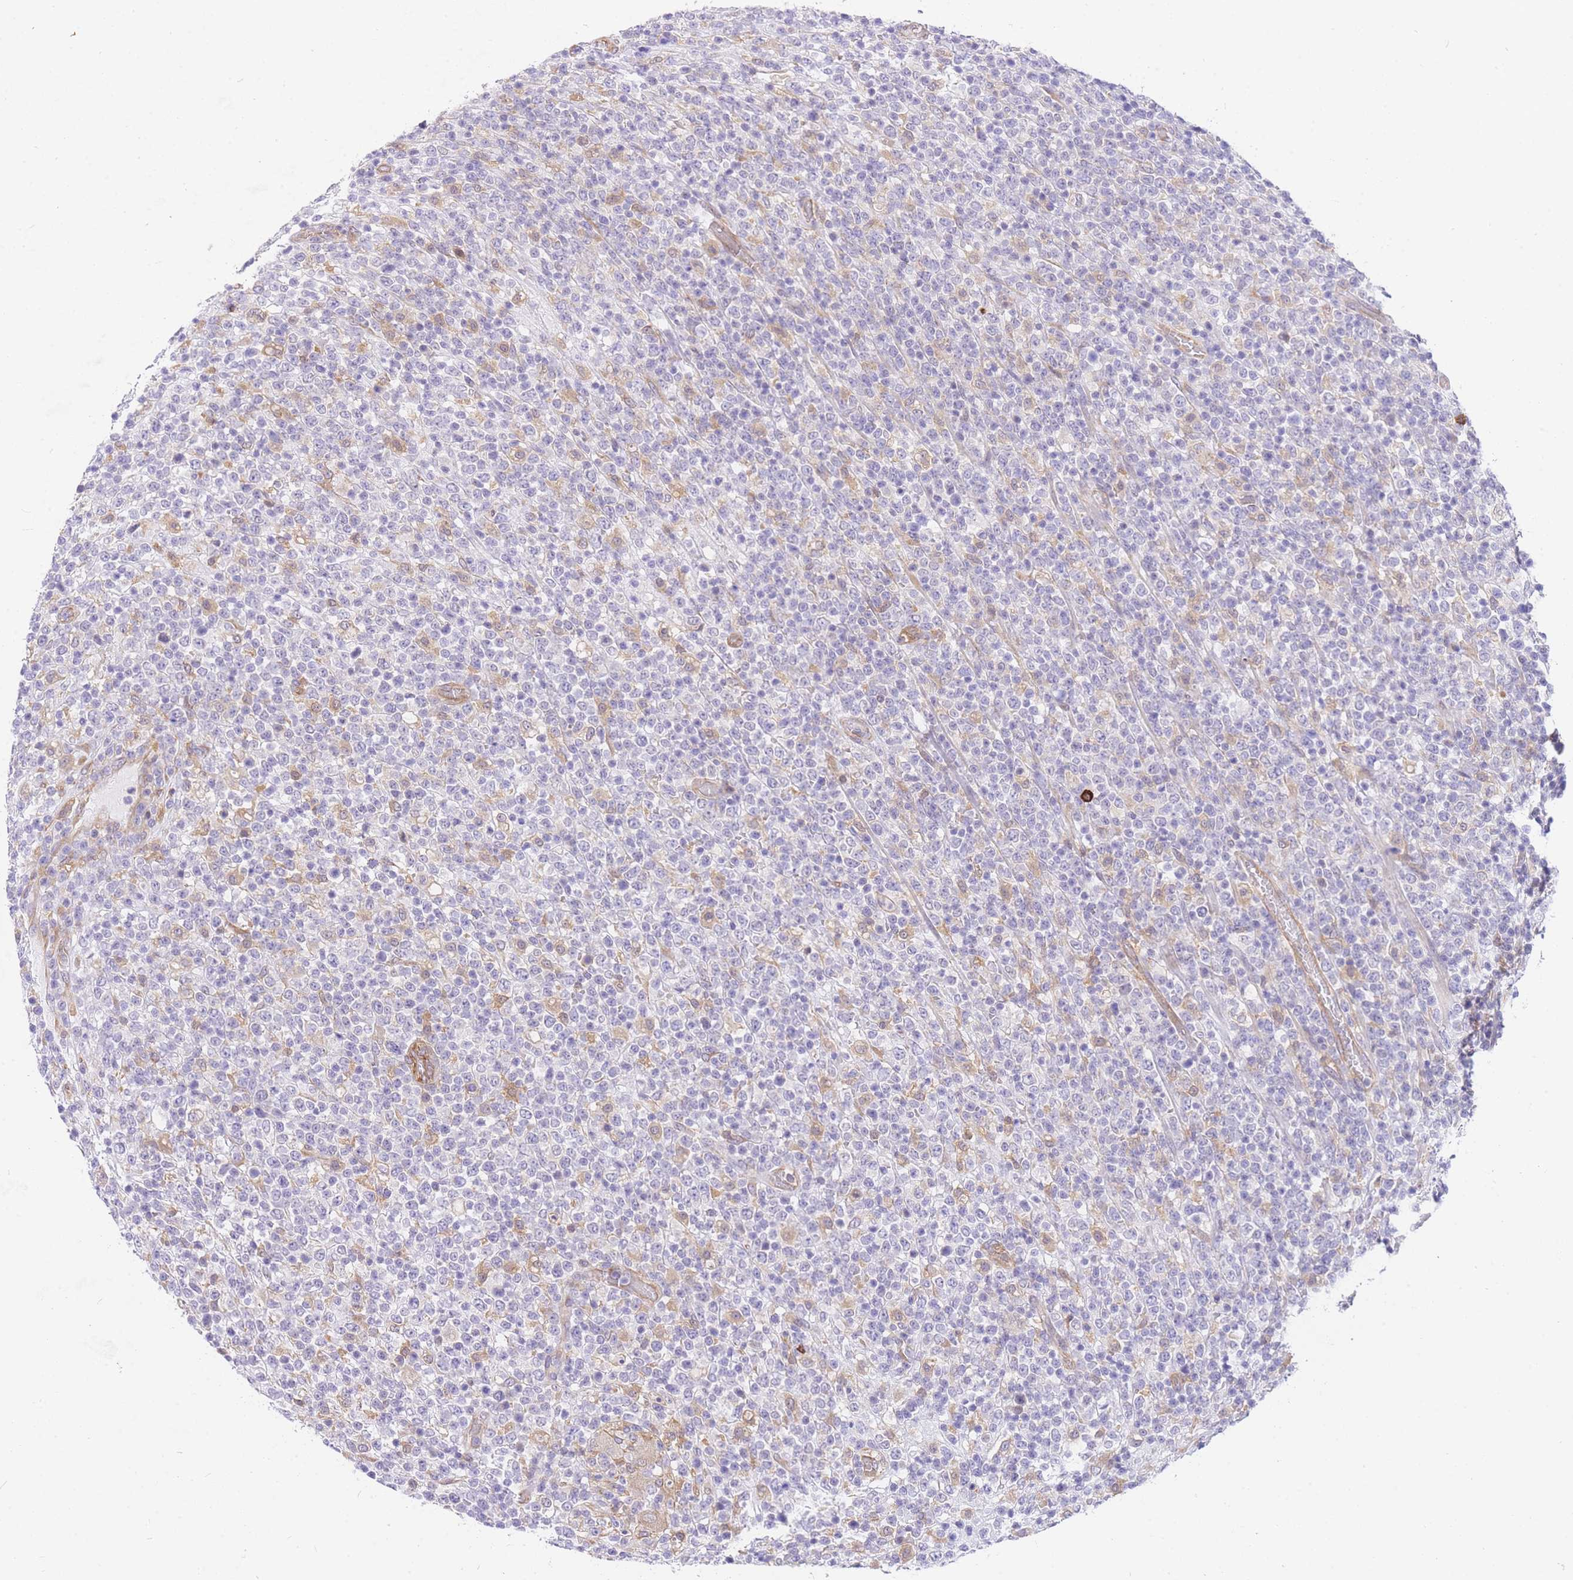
{"staining": {"intensity": "negative", "quantity": "none", "location": "none"}, "tissue": "lymphoma", "cell_type": "Tumor cells", "image_type": "cancer", "snomed": [{"axis": "morphology", "description": "Malignant lymphoma, non-Hodgkin's type, High grade"}, {"axis": "topography", "description": "Colon"}], "caption": "A photomicrograph of human lymphoma is negative for staining in tumor cells. (DAB (3,3'-diaminobenzidine) immunohistochemistry, high magnification).", "gene": "SRSF12", "patient": {"sex": "female", "age": 53}}